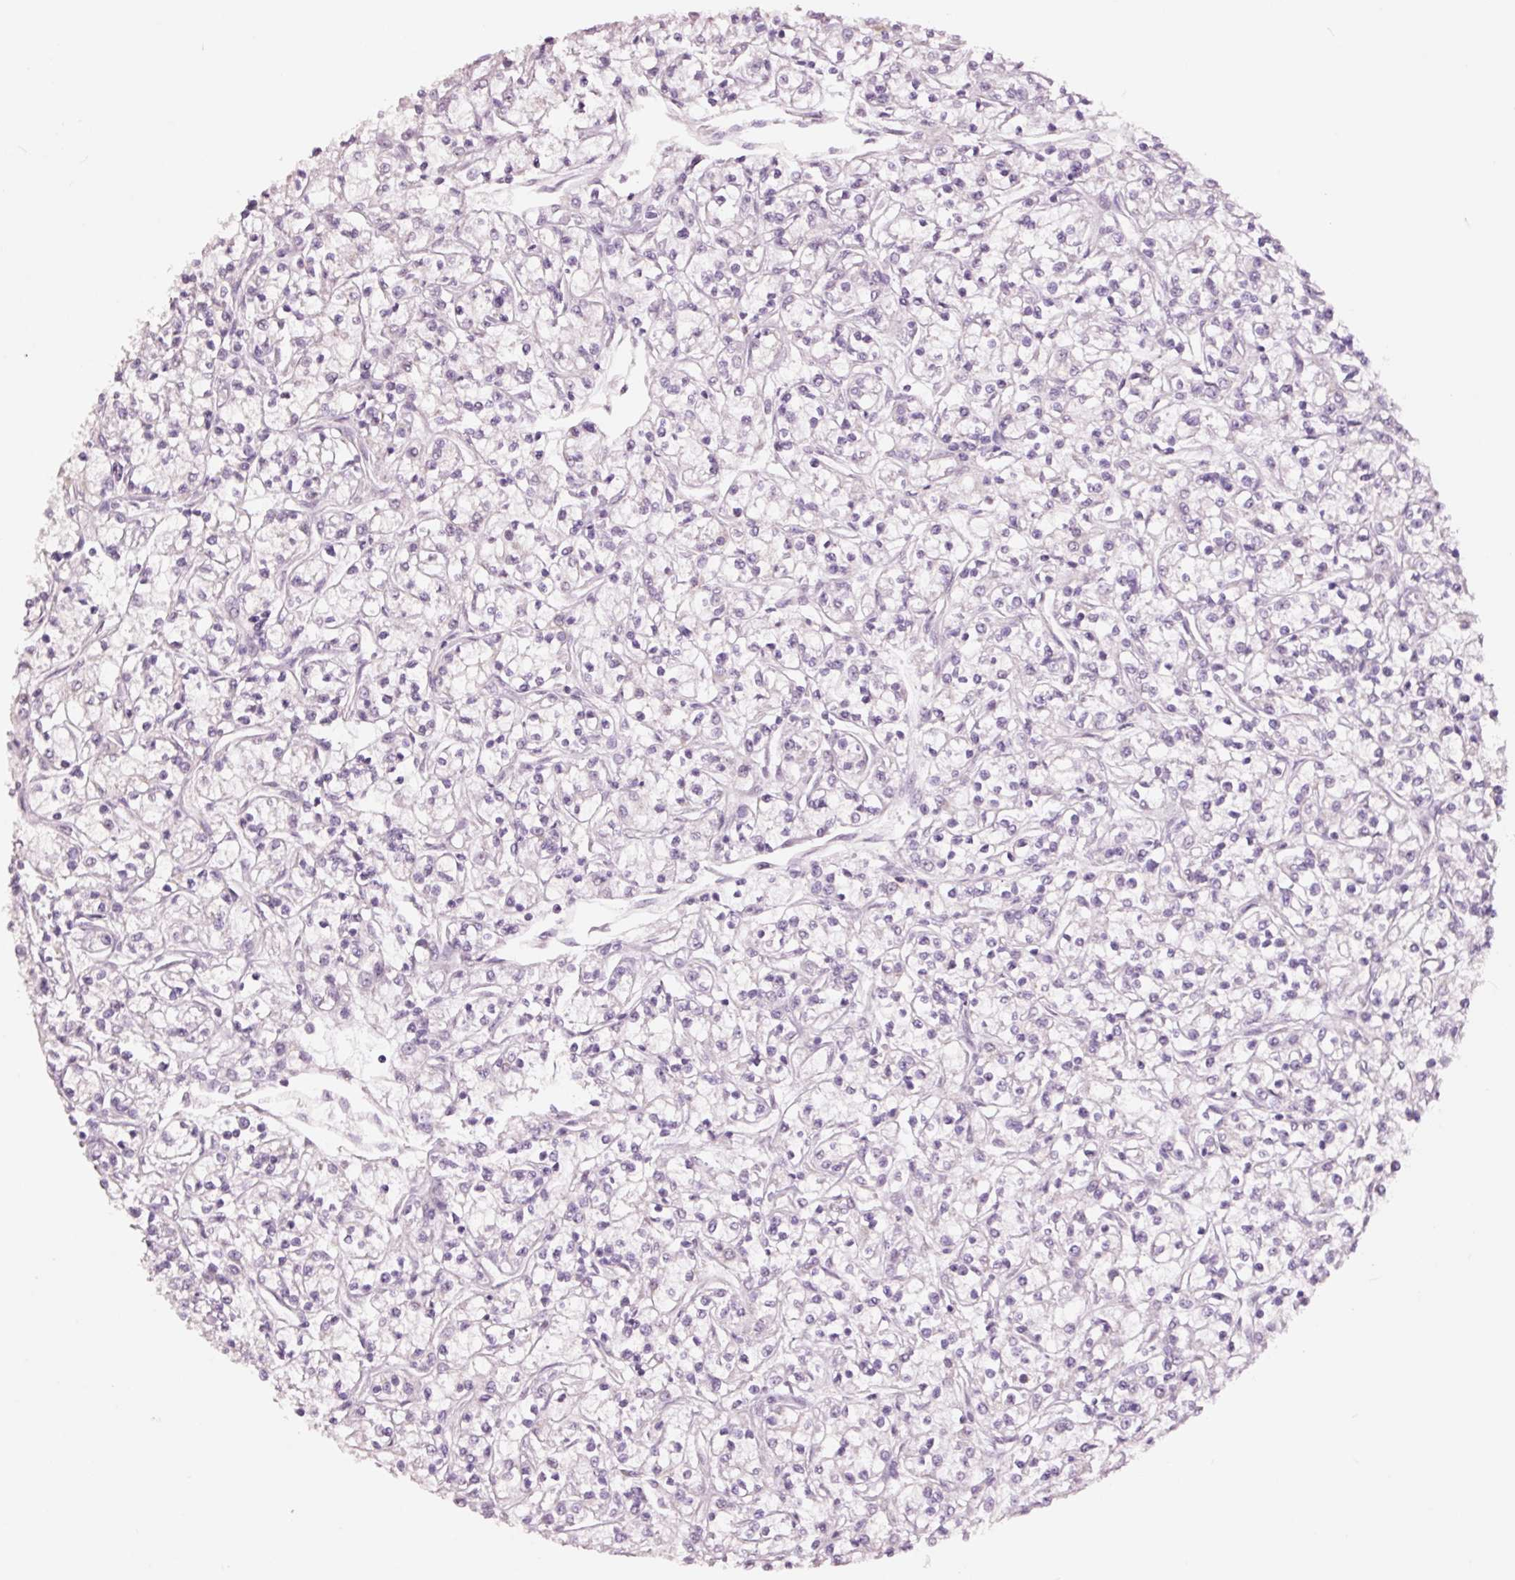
{"staining": {"intensity": "negative", "quantity": "none", "location": "none"}, "tissue": "renal cancer", "cell_type": "Tumor cells", "image_type": "cancer", "snomed": [{"axis": "morphology", "description": "Adenocarcinoma, NOS"}, {"axis": "topography", "description": "Kidney"}], "caption": "Histopathology image shows no protein expression in tumor cells of renal adenocarcinoma tissue.", "gene": "DAPP1", "patient": {"sex": "female", "age": 59}}